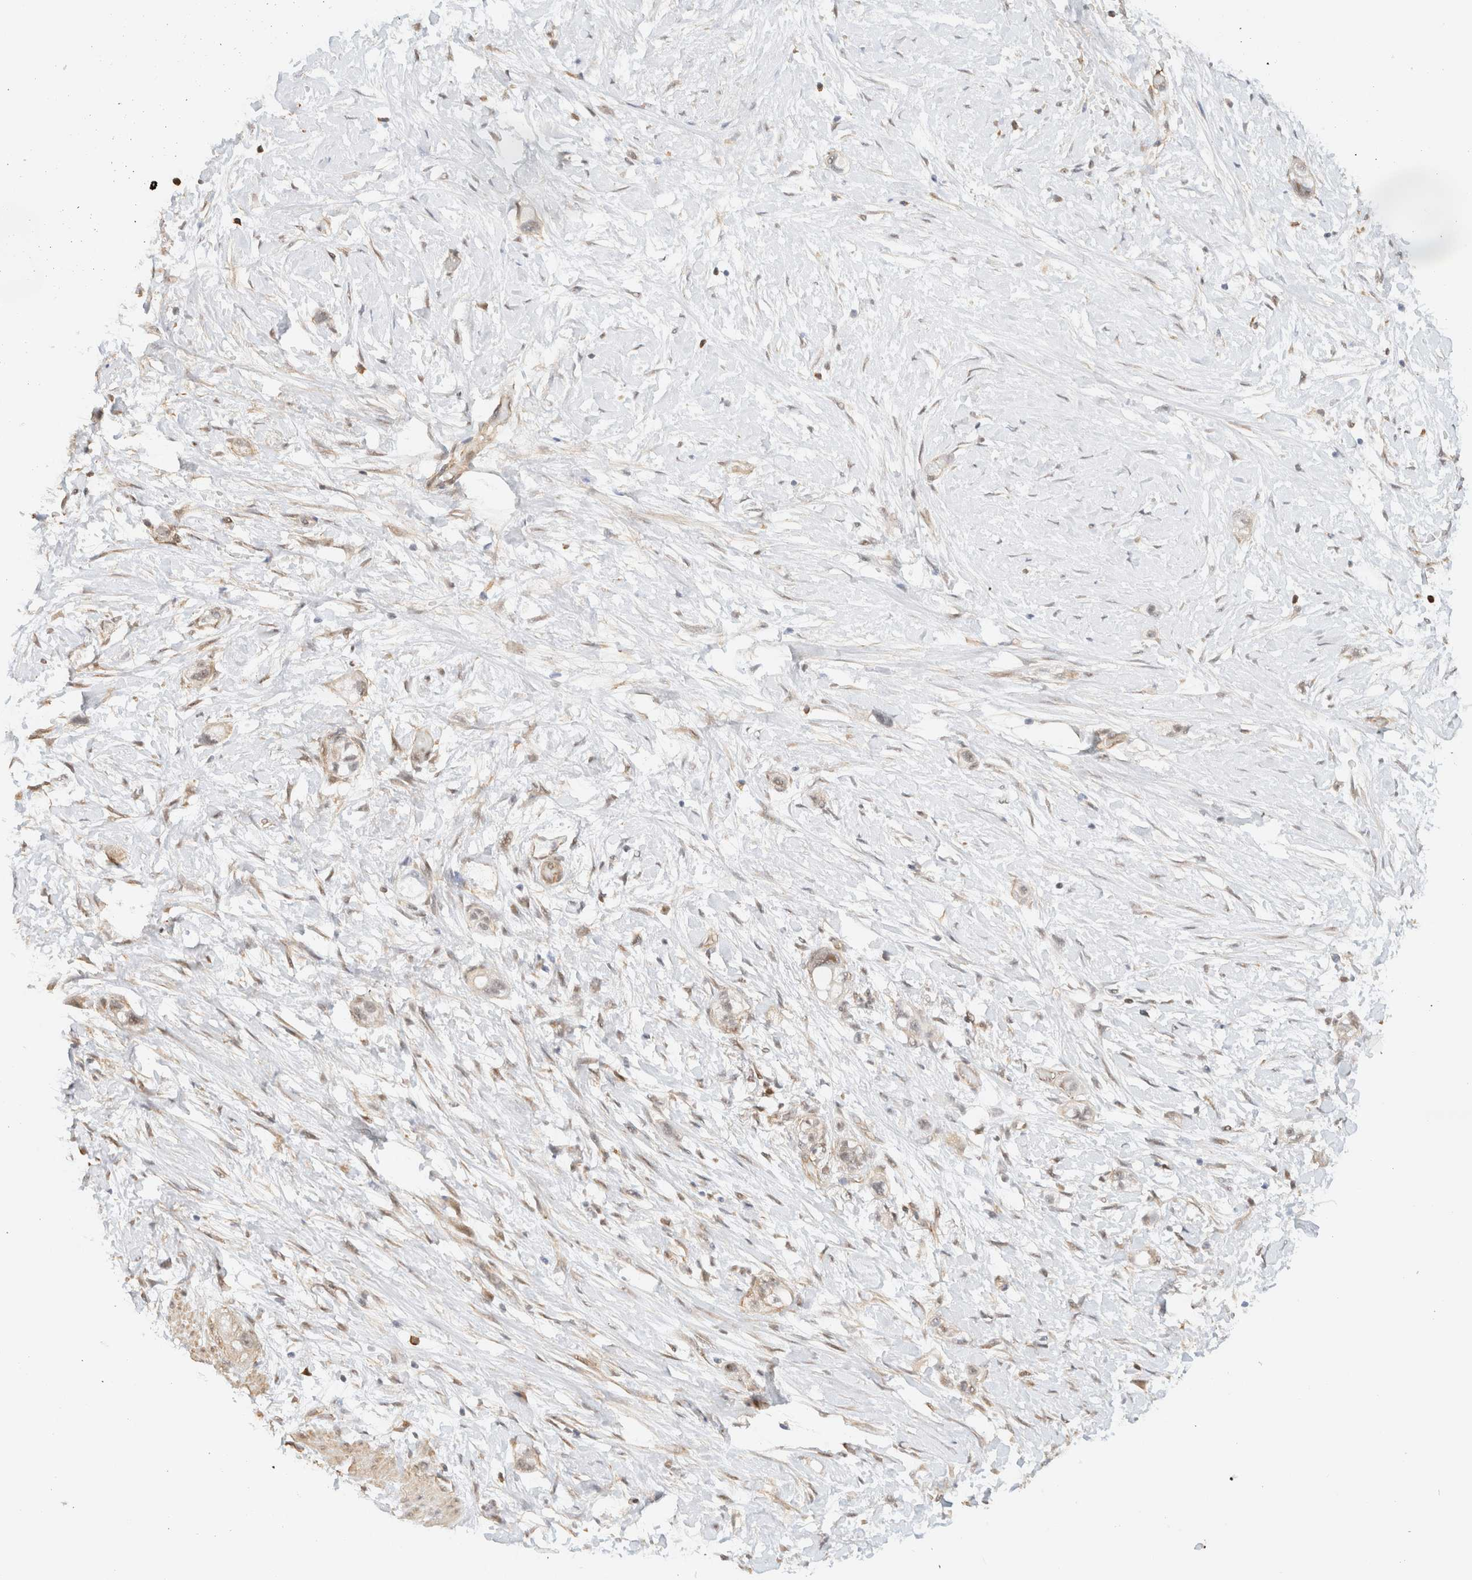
{"staining": {"intensity": "weak", "quantity": "<25%", "location": "nuclear"}, "tissue": "stomach cancer", "cell_type": "Tumor cells", "image_type": "cancer", "snomed": [{"axis": "morphology", "description": "Adenocarcinoma, NOS"}, {"axis": "topography", "description": "Stomach"}, {"axis": "topography", "description": "Stomach, lower"}], "caption": "IHC image of neoplastic tissue: human stomach cancer stained with DAB (3,3'-diaminobenzidine) reveals no significant protein expression in tumor cells.", "gene": "ARID5A", "patient": {"sex": "female", "age": 48}}